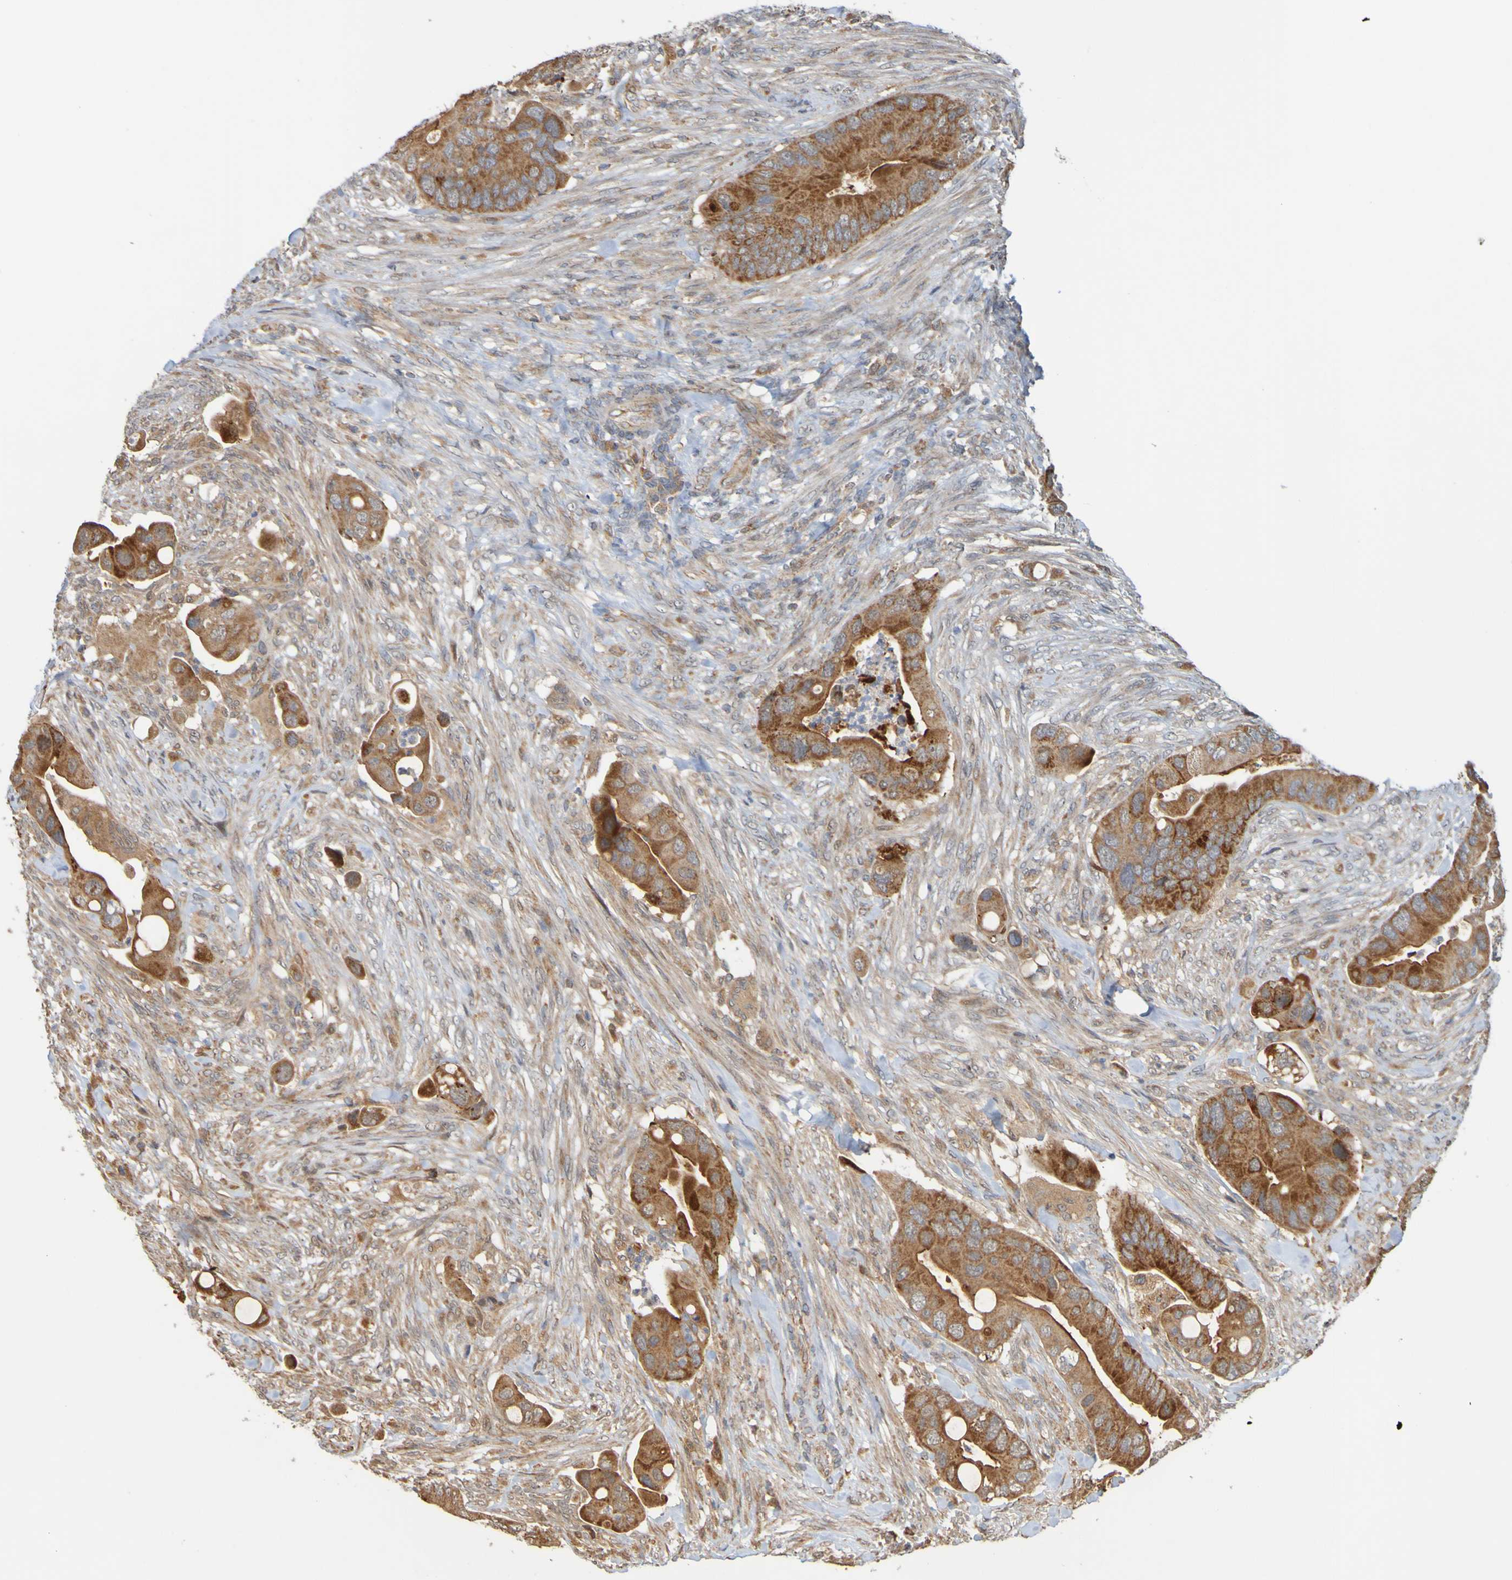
{"staining": {"intensity": "strong", "quantity": ">75%", "location": "cytoplasmic/membranous"}, "tissue": "colorectal cancer", "cell_type": "Tumor cells", "image_type": "cancer", "snomed": [{"axis": "morphology", "description": "Adenocarcinoma, NOS"}, {"axis": "topography", "description": "Rectum"}], "caption": "This micrograph exhibits colorectal cancer stained with immunohistochemistry to label a protein in brown. The cytoplasmic/membranous of tumor cells show strong positivity for the protein. Nuclei are counter-stained blue.", "gene": "TMBIM1", "patient": {"sex": "female", "age": 57}}